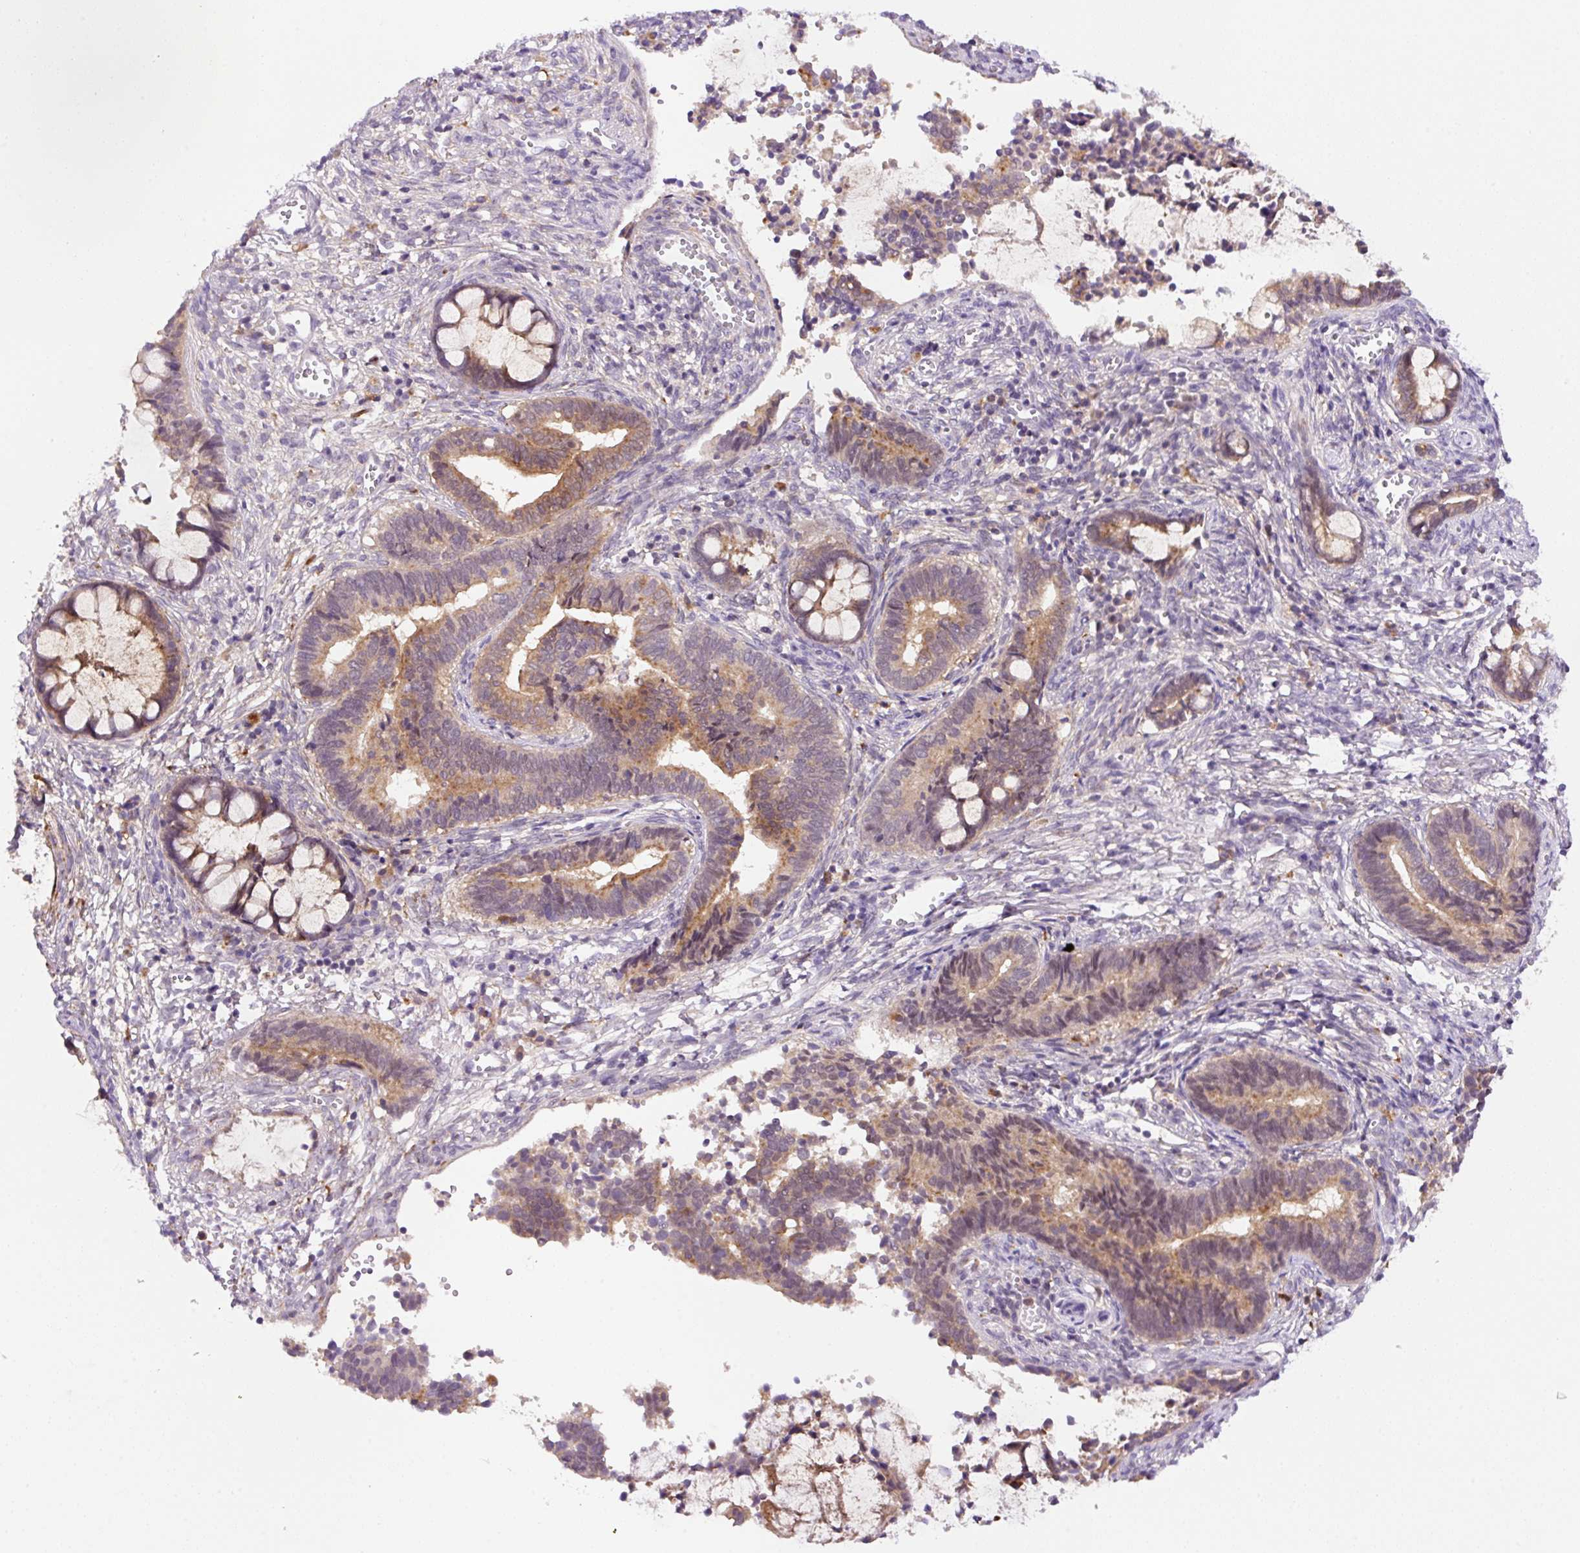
{"staining": {"intensity": "moderate", "quantity": "25%-75%", "location": "cytoplasmic/membranous,nuclear"}, "tissue": "cervical cancer", "cell_type": "Tumor cells", "image_type": "cancer", "snomed": [{"axis": "morphology", "description": "Adenocarcinoma, NOS"}, {"axis": "topography", "description": "Cervix"}], "caption": "Immunohistochemical staining of human cervical cancer reveals medium levels of moderate cytoplasmic/membranous and nuclear positivity in about 25%-75% of tumor cells.", "gene": "CEBPZOS", "patient": {"sex": "female", "age": 44}}